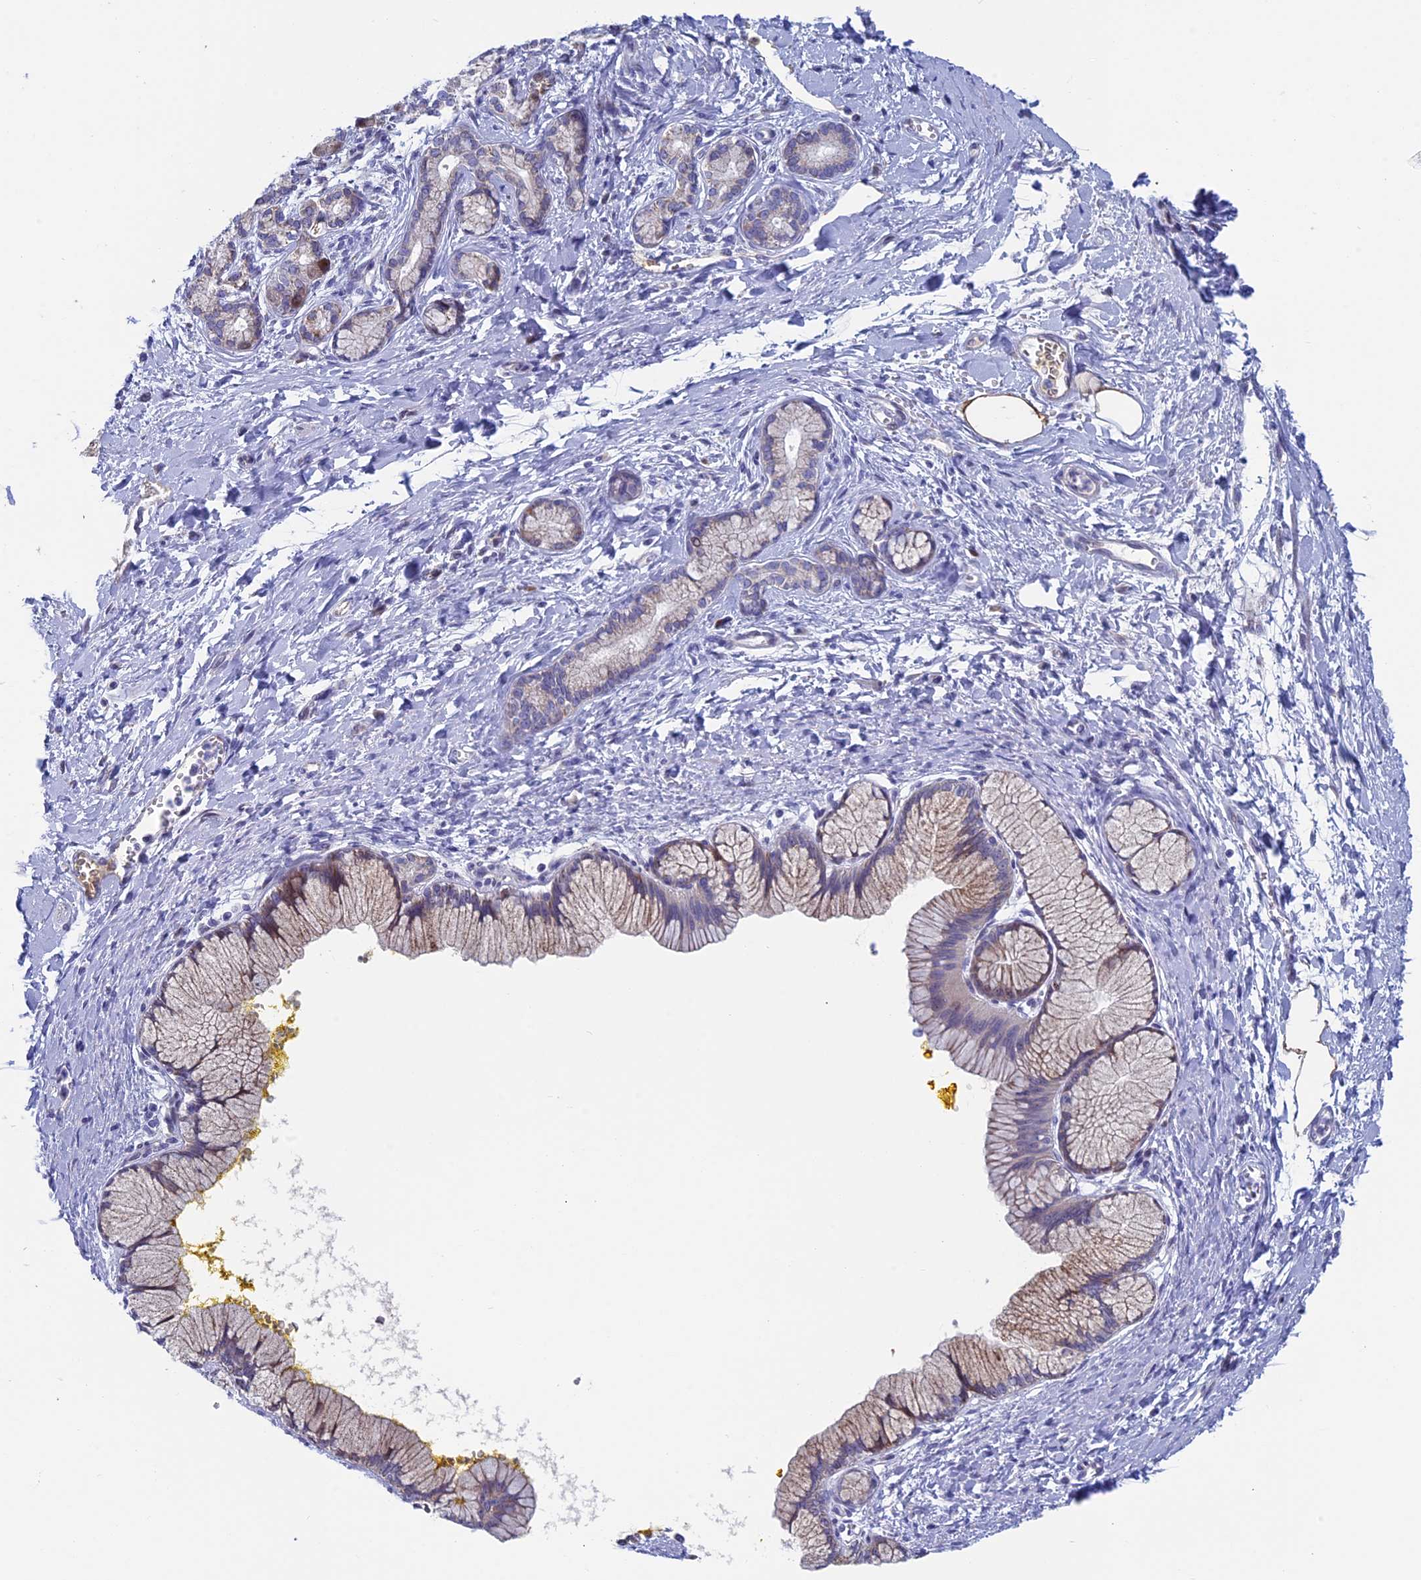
{"staining": {"intensity": "weak", "quantity": "25%-75%", "location": "cytoplasmic/membranous"}, "tissue": "pancreatic cancer", "cell_type": "Tumor cells", "image_type": "cancer", "snomed": [{"axis": "morphology", "description": "Adenocarcinoma, NOS"}, {"axis": "topography", "description": "Pancreas"}], "caption": "Immunohistochemistry (IHC) of human adenocarcinoma (pancreatic) reveals low levels of weak cytoplasmic/membranous positivity in approximately 25%-75% of tumor cells.", "gene": "NIBAN3", "patient": {"sex": "male", "age": 58}}